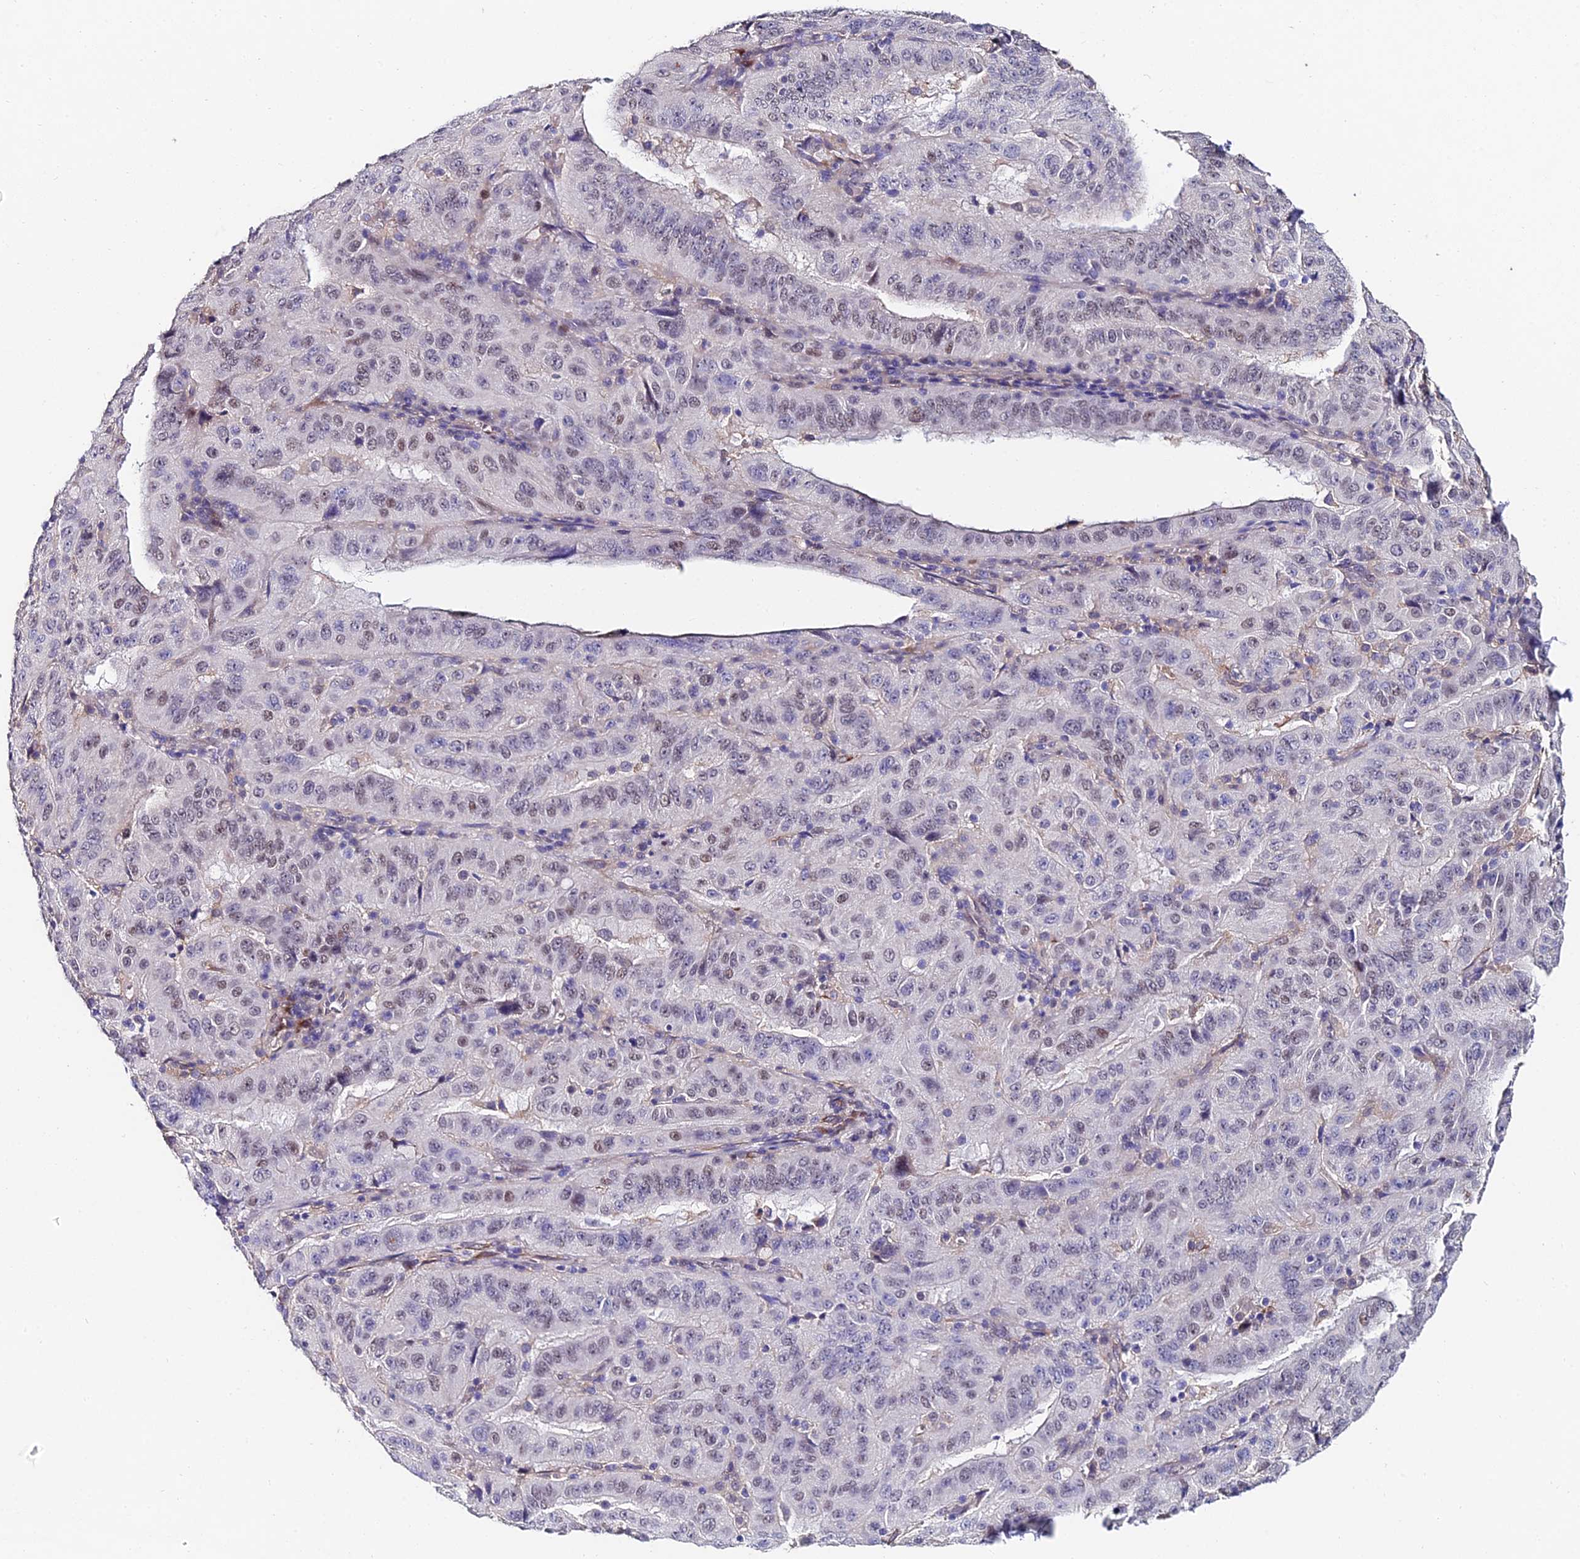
{"staining": {"intensity": "weak", "quantity": "<25%", "location": "nuclear"}, "tissue": "pancreatic cancer", "cell_type": "Tumor cells", "image_type": "cancer", "snomed": [{"axis": "morphology", "description": "Adenocarcinoma, NOS"}, {"axis": "topography", "description": "Pancreas"}], "caption": "Image shows no significant protein staining in tumor cells of pancreatic adenocarcinoma.", "gene": "TRIM24", "patient": {"sex": "male", "age": 63}}